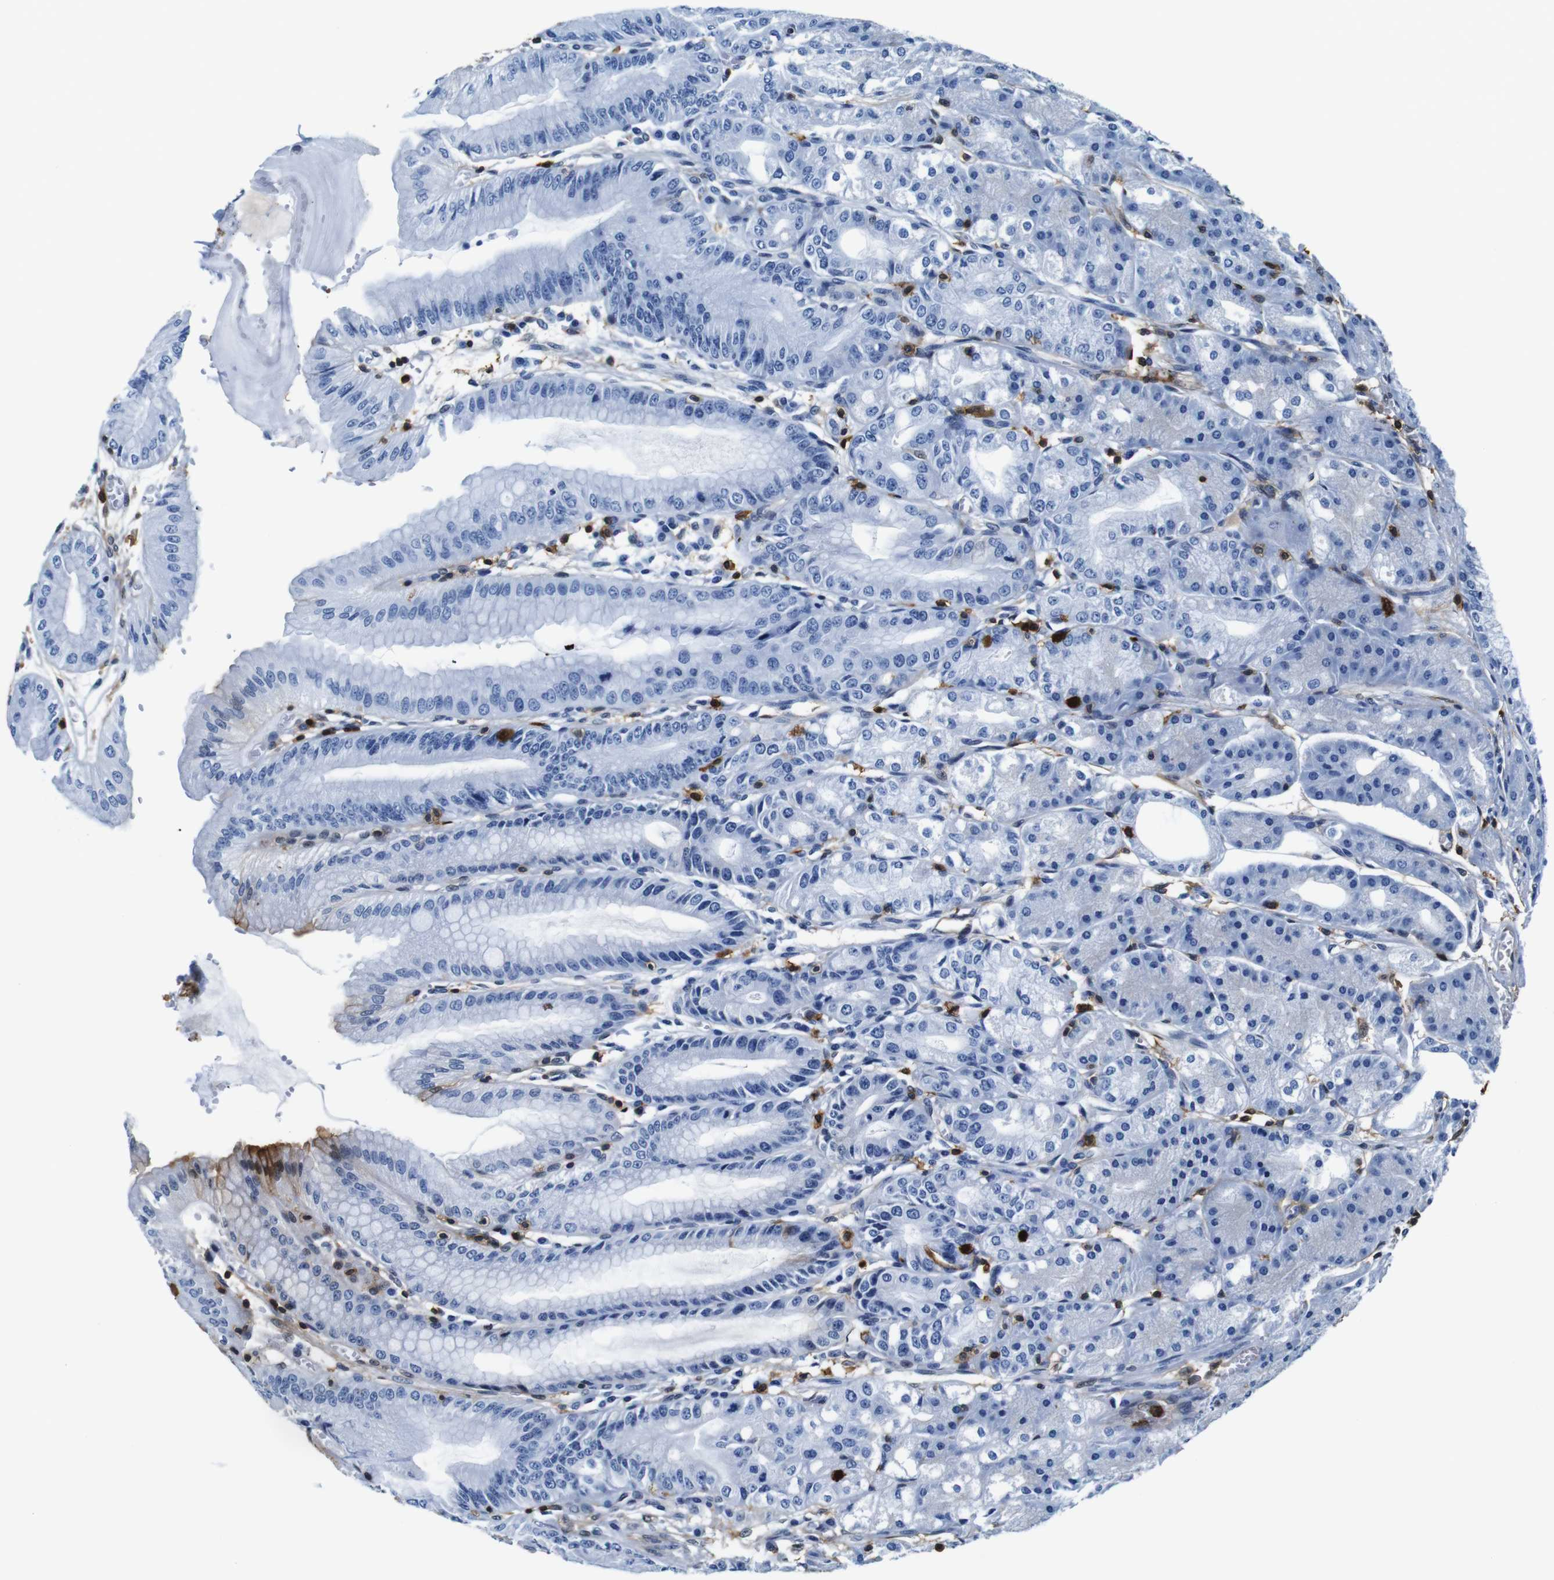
{"staining": {"intensity": "negative", "quantity": "none", "location": "none"}, "tissue": "stomach", "cell_type": "Glandular cells", "image_type": "normal", "snomed": [{"axis": "morphology", "description": "Normal tissue, NOS"}, {"axis": "topography", "description": "Stomach, lower"}], "caption": "Glandular cells are negative for protein expression in unremarkable human stomach. The staining was performed using DAB (3,3'-diaminobenzidine) to visualize the protein expression in brown, while the nuclei were stained in blue with hematoxylin (Magnification: 20x).", "gene": "ANXA1", "patient": {"sex": "male", "age": 71}}